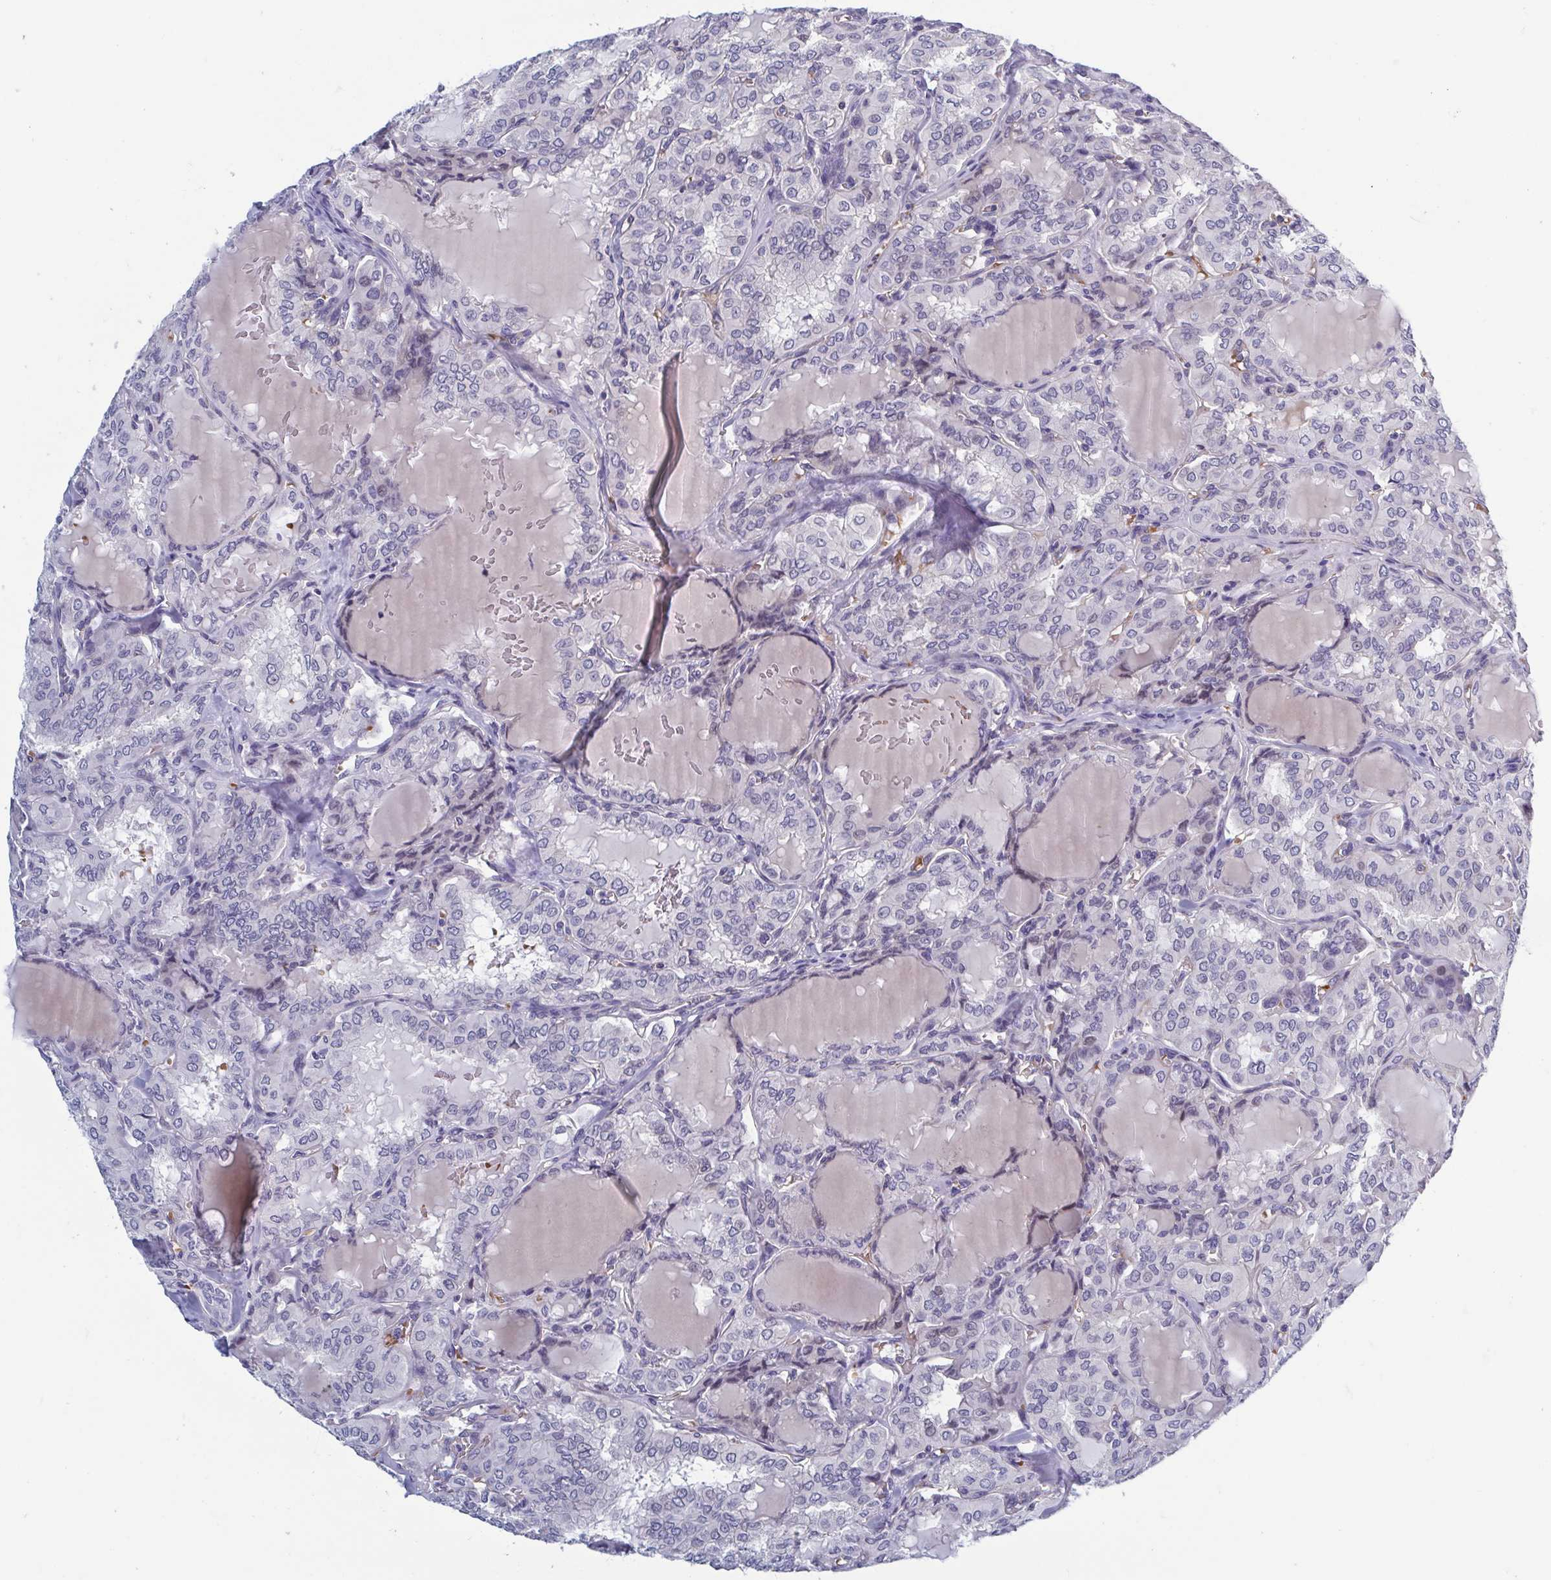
{"staining": {"intensity": "negative", "quantity": "none", "location": "none"}, "tissue": "thyroid cancer", "cell_type": "Tumor cells", "image_type": "cancer", "snomed": [{"axis": "morphology", "description": "Papillary adenocarcinoma, NOS"}, {"axis": "topography", "description": "Thyroid gland"}], "caption": "Tumor cells are negative for brown protein staining in thyroid papillary adenocarcinoma. (DAB IHC visualized using brightfield microscopy, high magnification).", "gene": "LRRC38", "patient": {"sex": "male", "age": 20}}